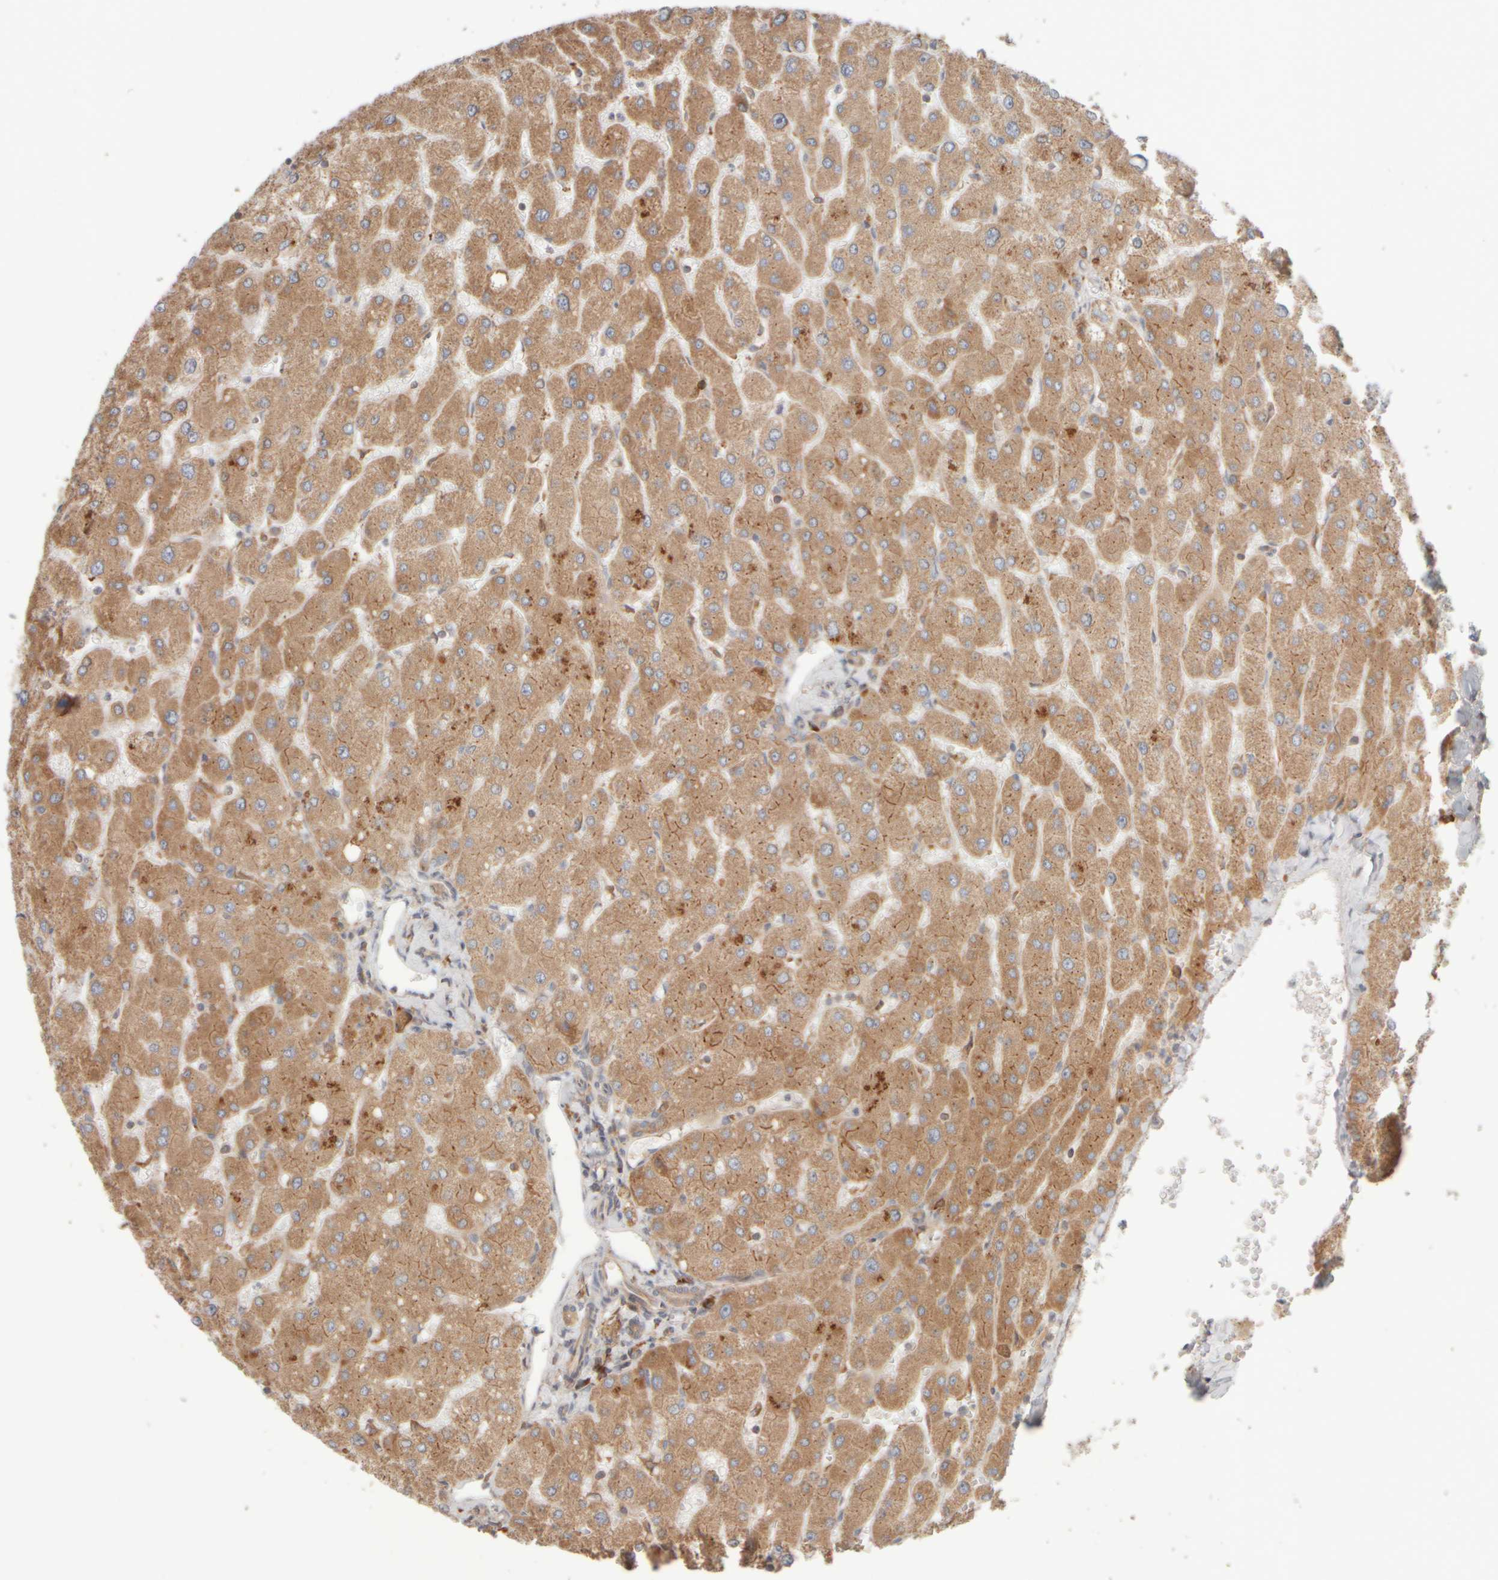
{"staining": {"intensity": "weak", "quantity": ">75%", "location": "cytoplasmic/membranous"}, "tissue": "liver", "cell_type": "Cholangiocytes", "image_type": "normal", "snomed": [{"axis": "morphology", "description": "Normal tissue, NOS"}, {"axis": "topography", "description": "Liver"}], "caption": "Immunohistochemical staining of benign human liver demonstrates weak cytoplasmic/membranous protein expression in about >75% of cholangiocytes.", "gene": "EIF2B3", "patient": {"sex": "male", "age": 55}}